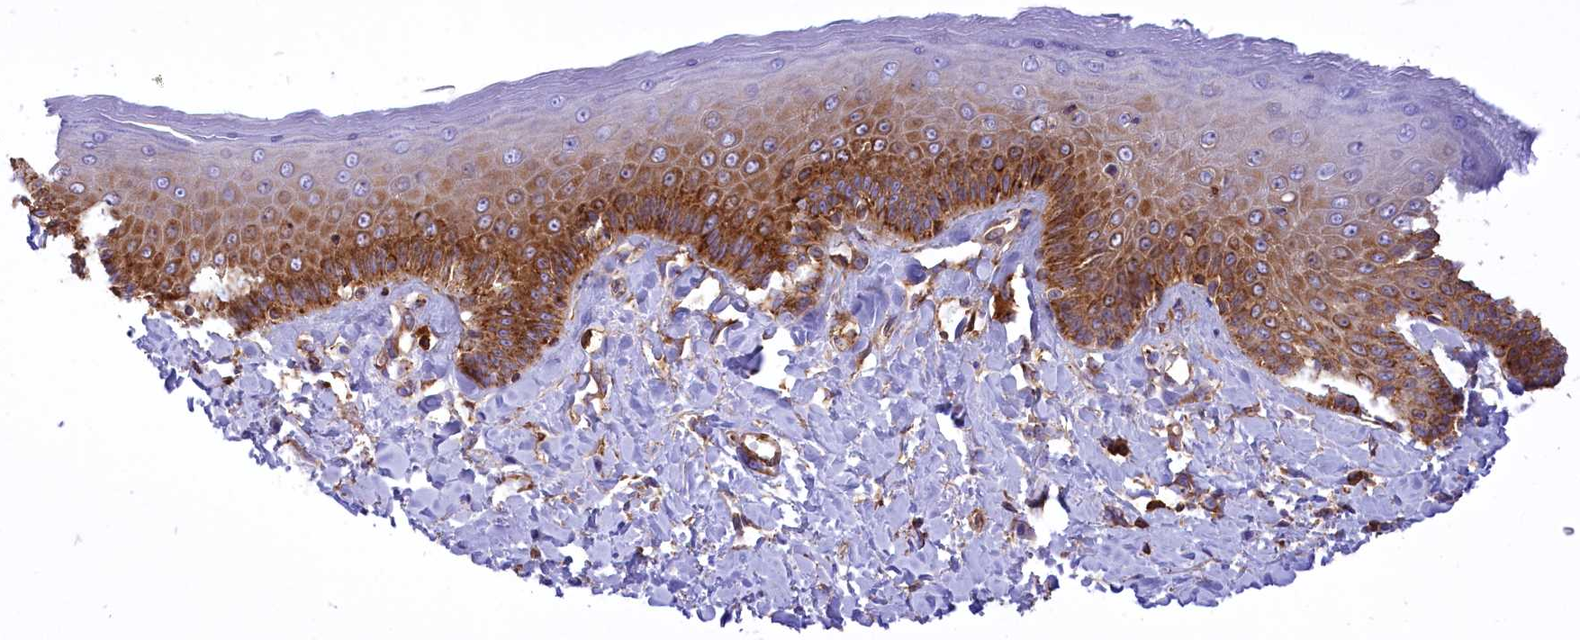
{"staining": {"intensity": "moderate", "quantity": "25%-75%", "location": "cytoplasmic/membranous"}, "tissue": "skin", "cell_type": "Epidermal cells", "image_type": "normal", "snomed": [{"axis": "morphology", "description": "Normal tissue, NOS"}, {"axis": "topography", "description": "Anal"}], "caption": "Moderate cytoplasmic/membranous positivity for a protein is identified in about 25%-75% of epidermal cells of benign skin using IHC.", "gene": "SEPTIN9", "patient": {"sex": "male", "age": 69}}